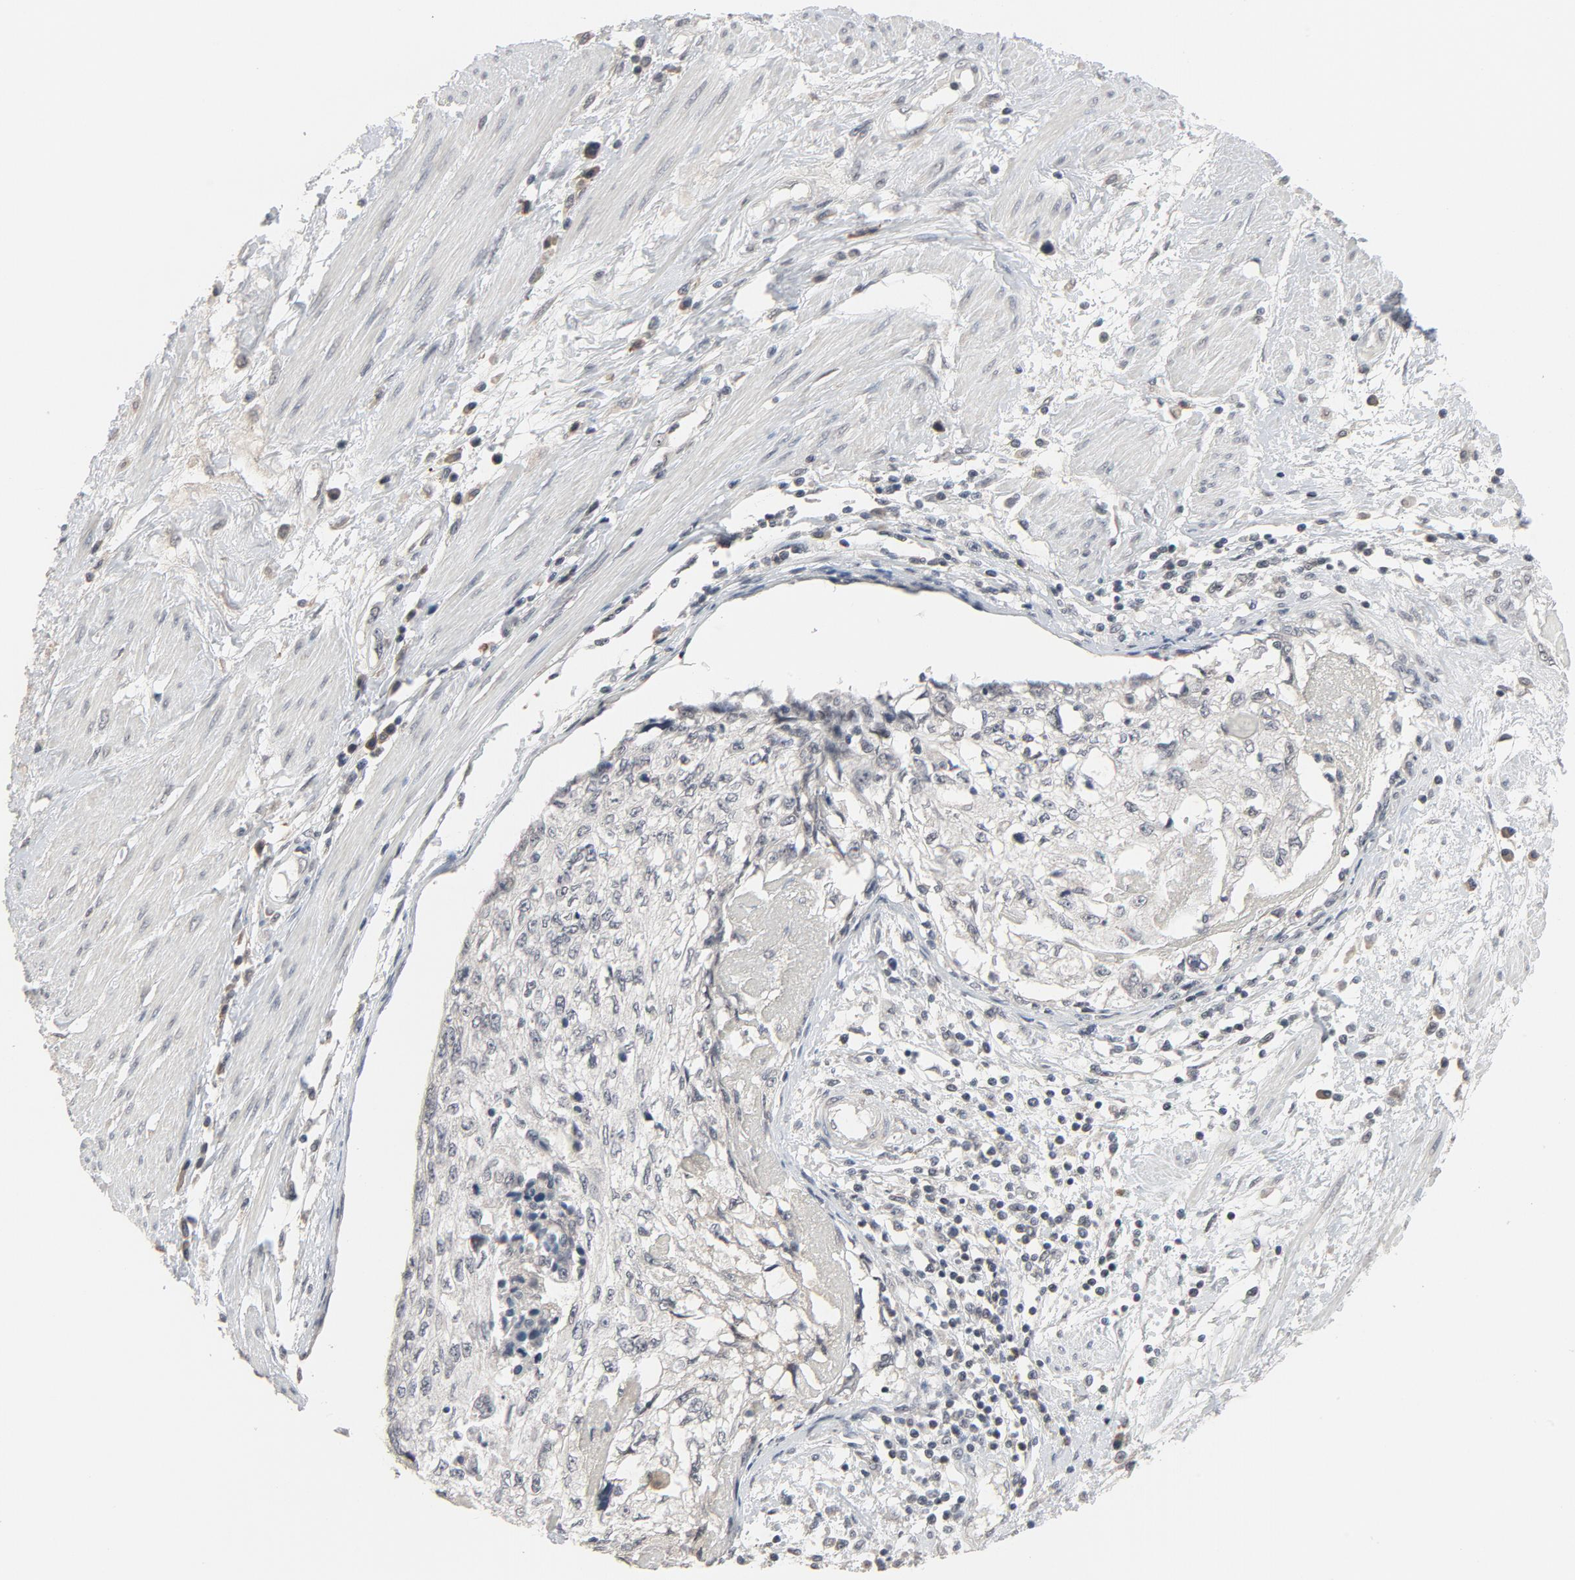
{"staining": {"intensity": "negative", "quantity": "none", "location": "none"}, "tissue": "cervical cancer", "cell_type": "Tumor cells", "image_type": "cancer", "snomed": [{"axis": "morphology", "description": "Squamous cell carcinoma, NOS"}, {"axis": "topography", "description": "Cervix"}], "caption": "A photomicrograph of squamous cell carcinoma (cervical) stained for a protein shows no brown staining in tumor cells.", "gene": "MT3", "patient": {"sex": "female", "age": 57}}